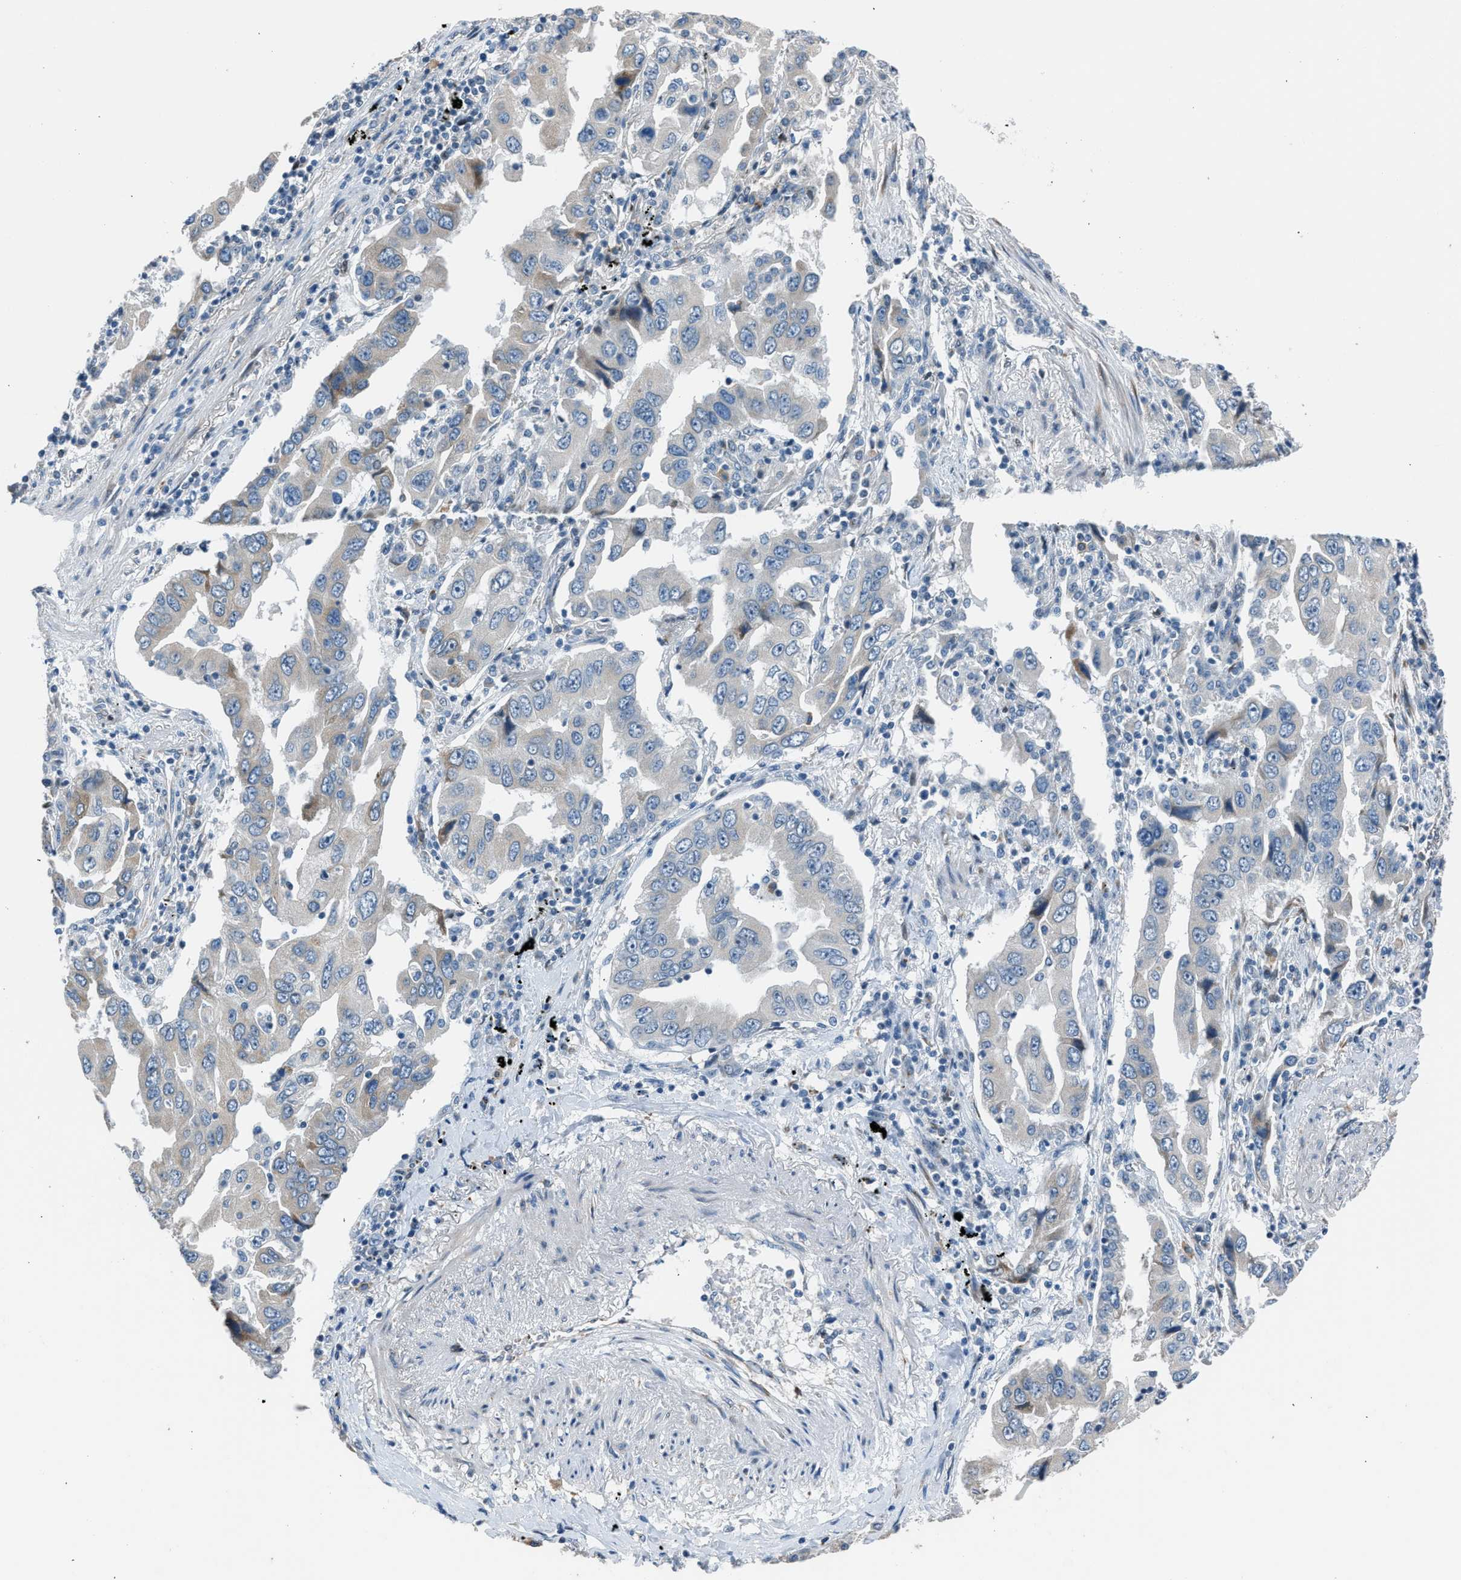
{"staining": {"intensity": "weak", "quantity": "<25%", "location": "cytoplasmic/membranous"}, "tissue": "lung cancer", "cell_type": "Tumor cells", "image_type": "cancer", "snomed": [{"axis": "morphology", "description": "Adenocarcinoma, NOS"}, {"axis": "topography", "description": "Lung"}], "caption": "Tumor cells show no significant protein positivity in adenocarcinoma (lung).", "gene": "RNF41", "patient": {"sex": "female", "age": 65}}